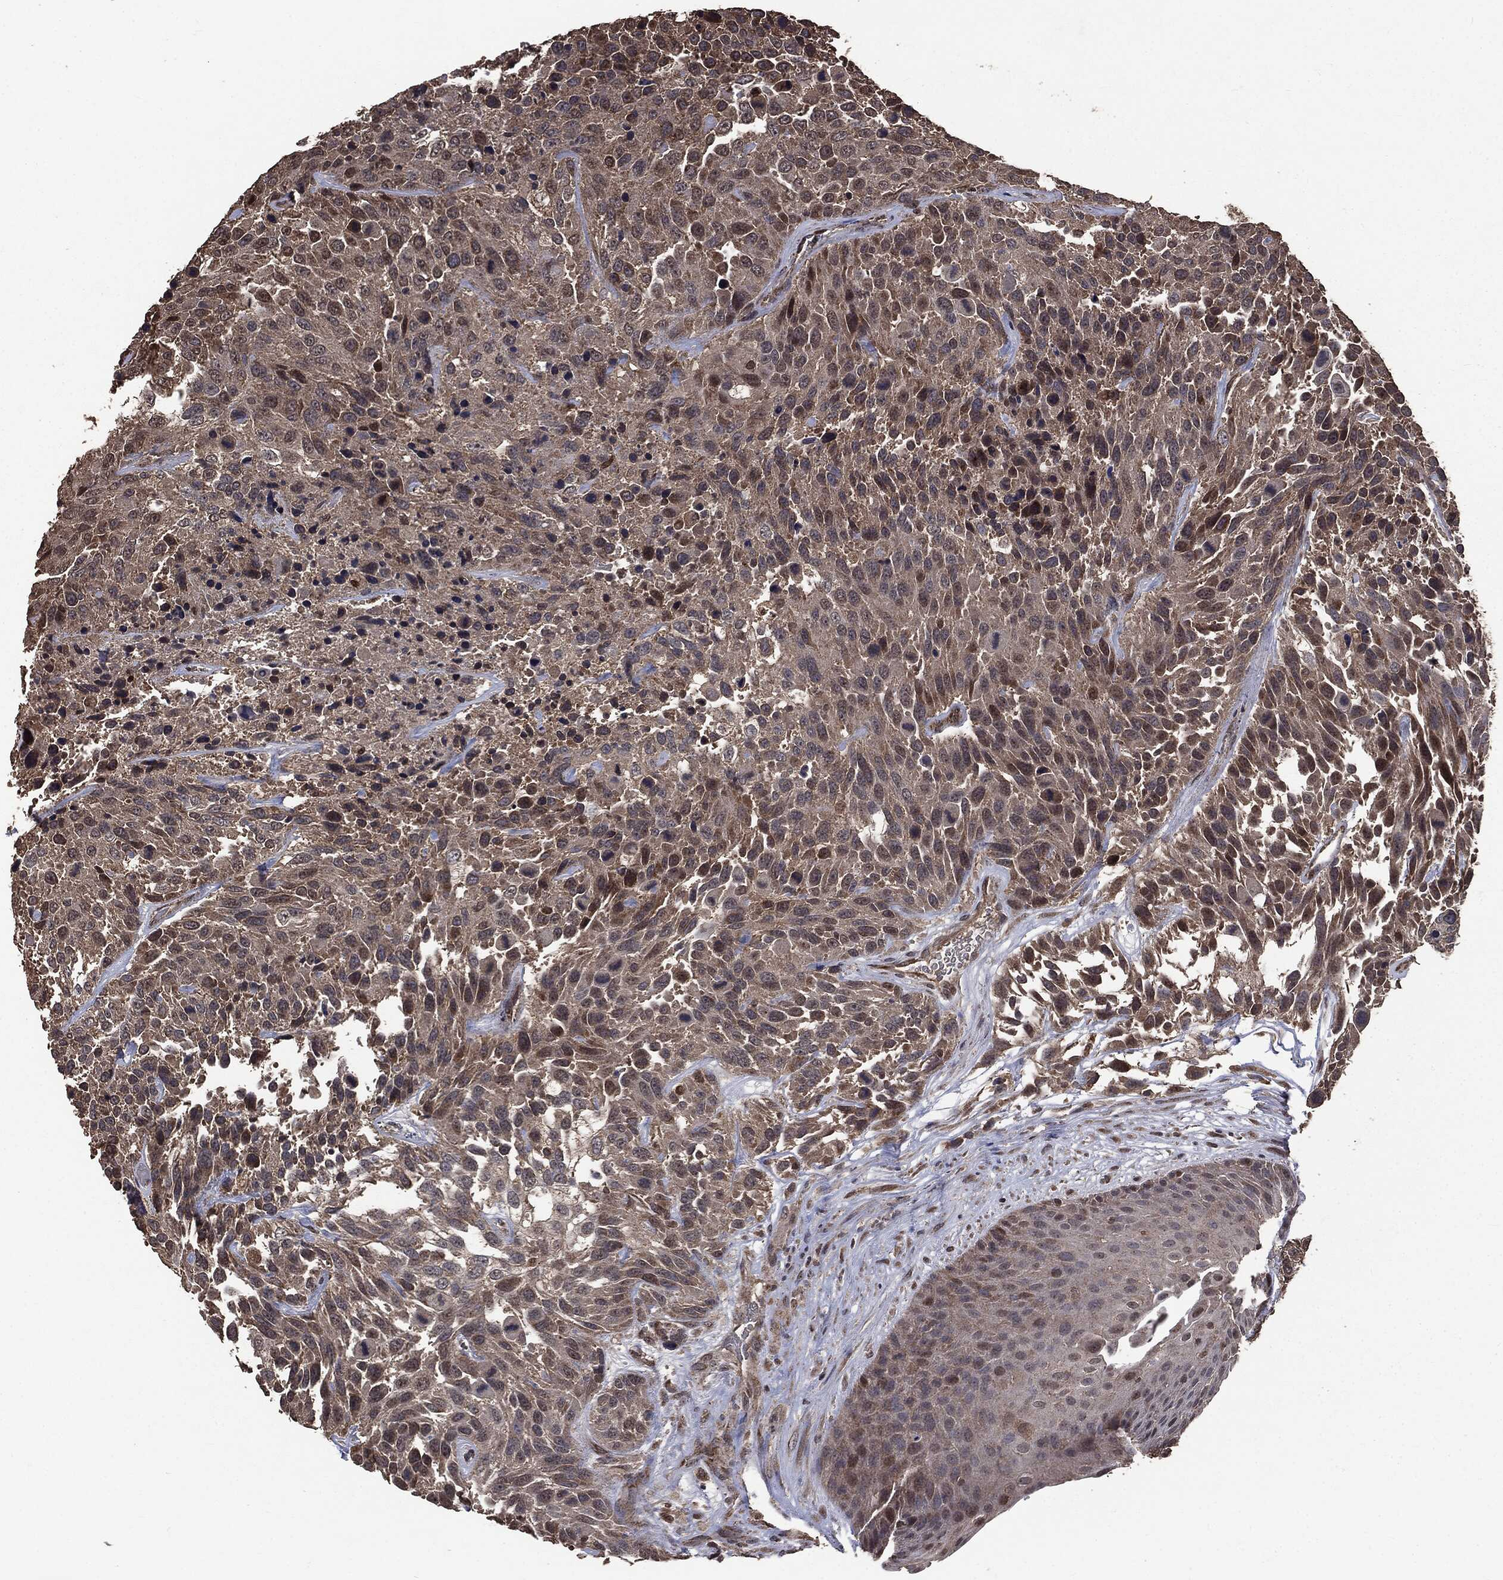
{"staining": {"intensity": "moderate", "quantity": "<25%", "location": "nuclear"}, "tissue": "urothelial cancer", "cell_type": "Tumor cells", "image_type": "cancer", "snomed": [{"axis": "morphology", "description": "Urothelial carcinoma, High grade"}, {"axis": "topography", "description": "Urinary bladder"}], "caption": "This image displays urothelial cancer stained with immunohistochemistry to label a protein in brown. The nuclear of tumor cells show moderate positivity for the protein. Nuclei are counter-stained blue.", "gene": "PPP6R2", "patient": {"sex": "female", "age": 70}}